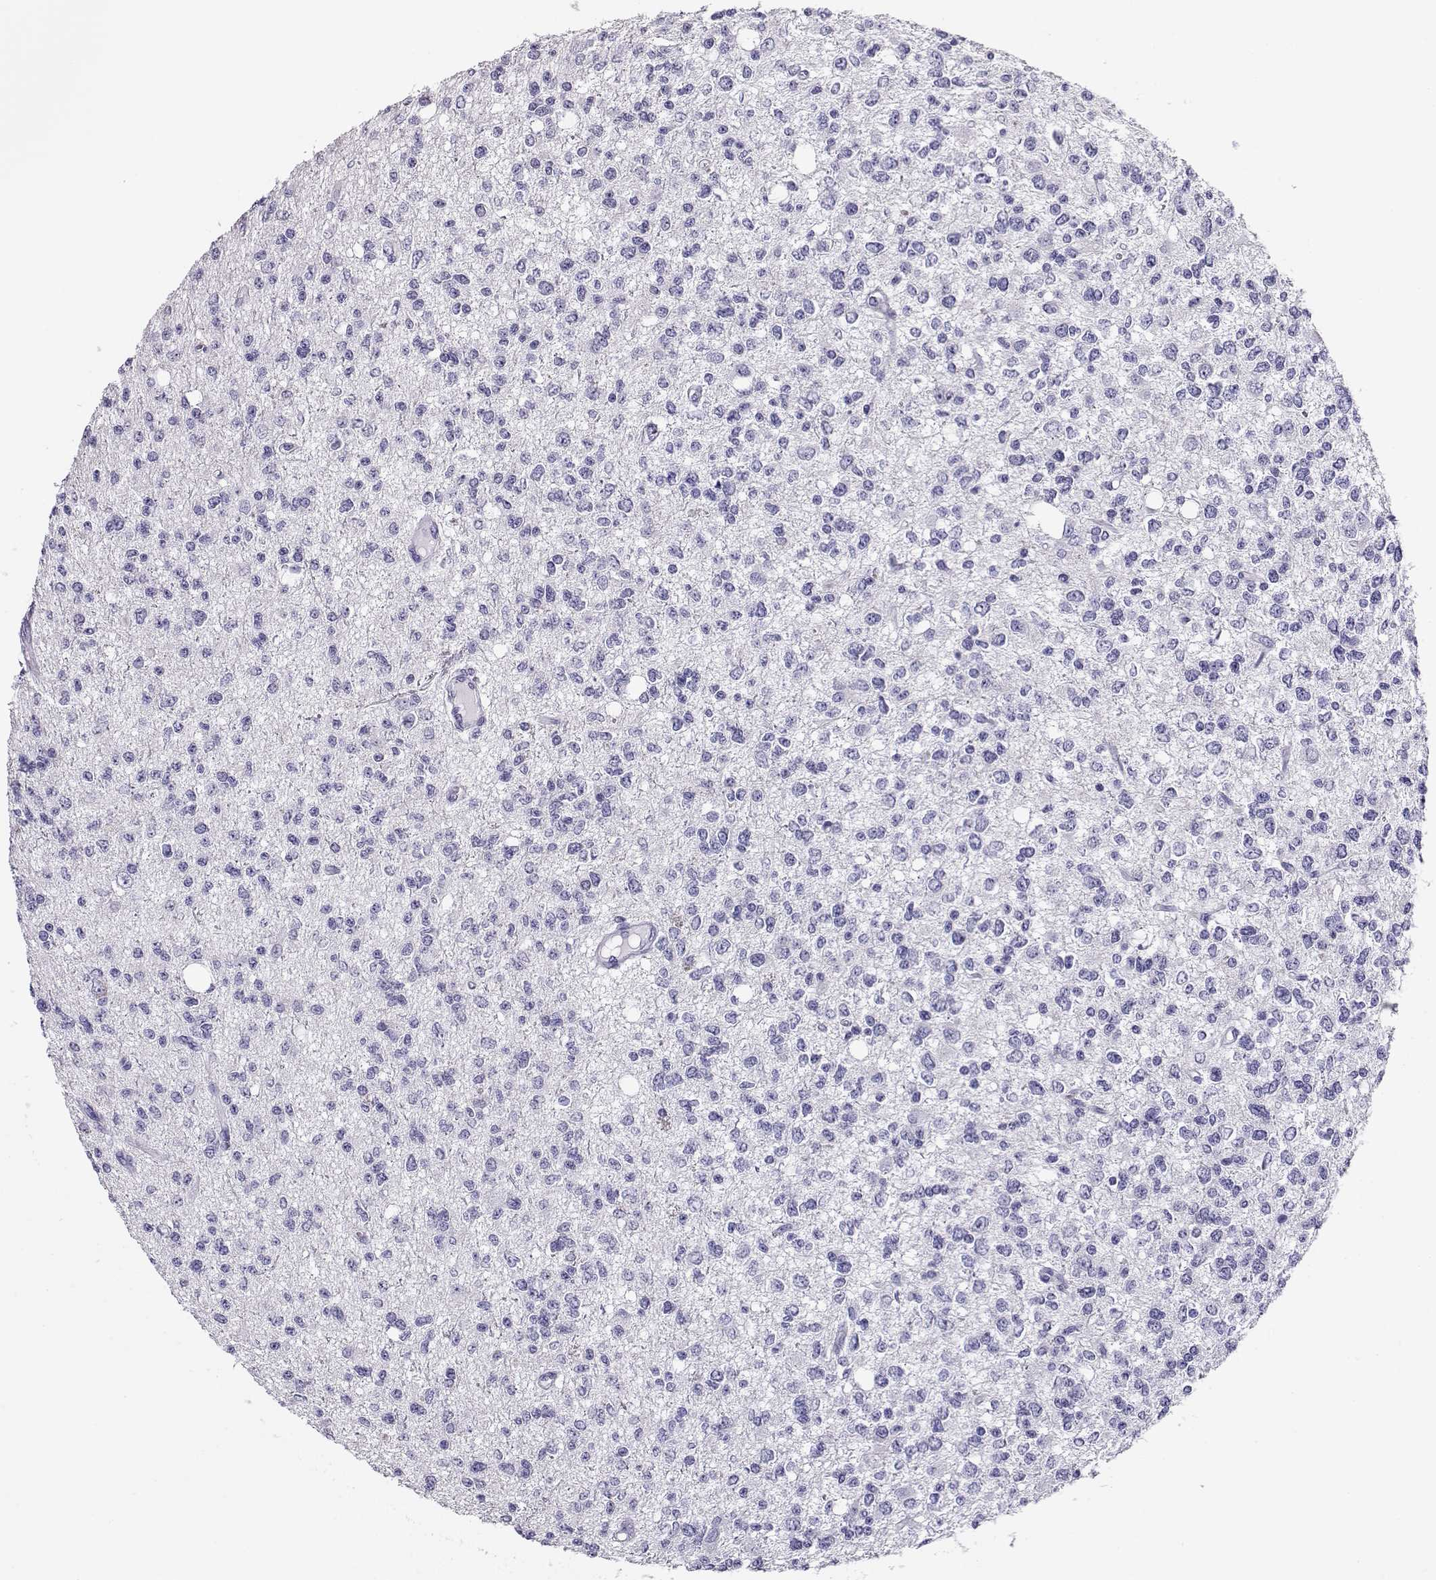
{"staining": {"intensity": "negative", "quantity": "none", "location": "none"}, "tissue": "glioma", "cell_type": "Tumor cells", "image_type": "cancer", "snomed": [{"axis": "morphology", "description": "Glioma, malignant, Low grade"}, {"axis": "topography", "description": "Brain"}], "caption": "IHC of human glioma displays no expression in tumor cells. The staining was performed using DAB (3,3'-diaminobenzidine) to visualize the protein expression in brown, while the nuclei were stained in blue with hematoxylin (Magnification: 20x).", "gene": "CRX", "patient": {"sex": "male", "age": 67}}